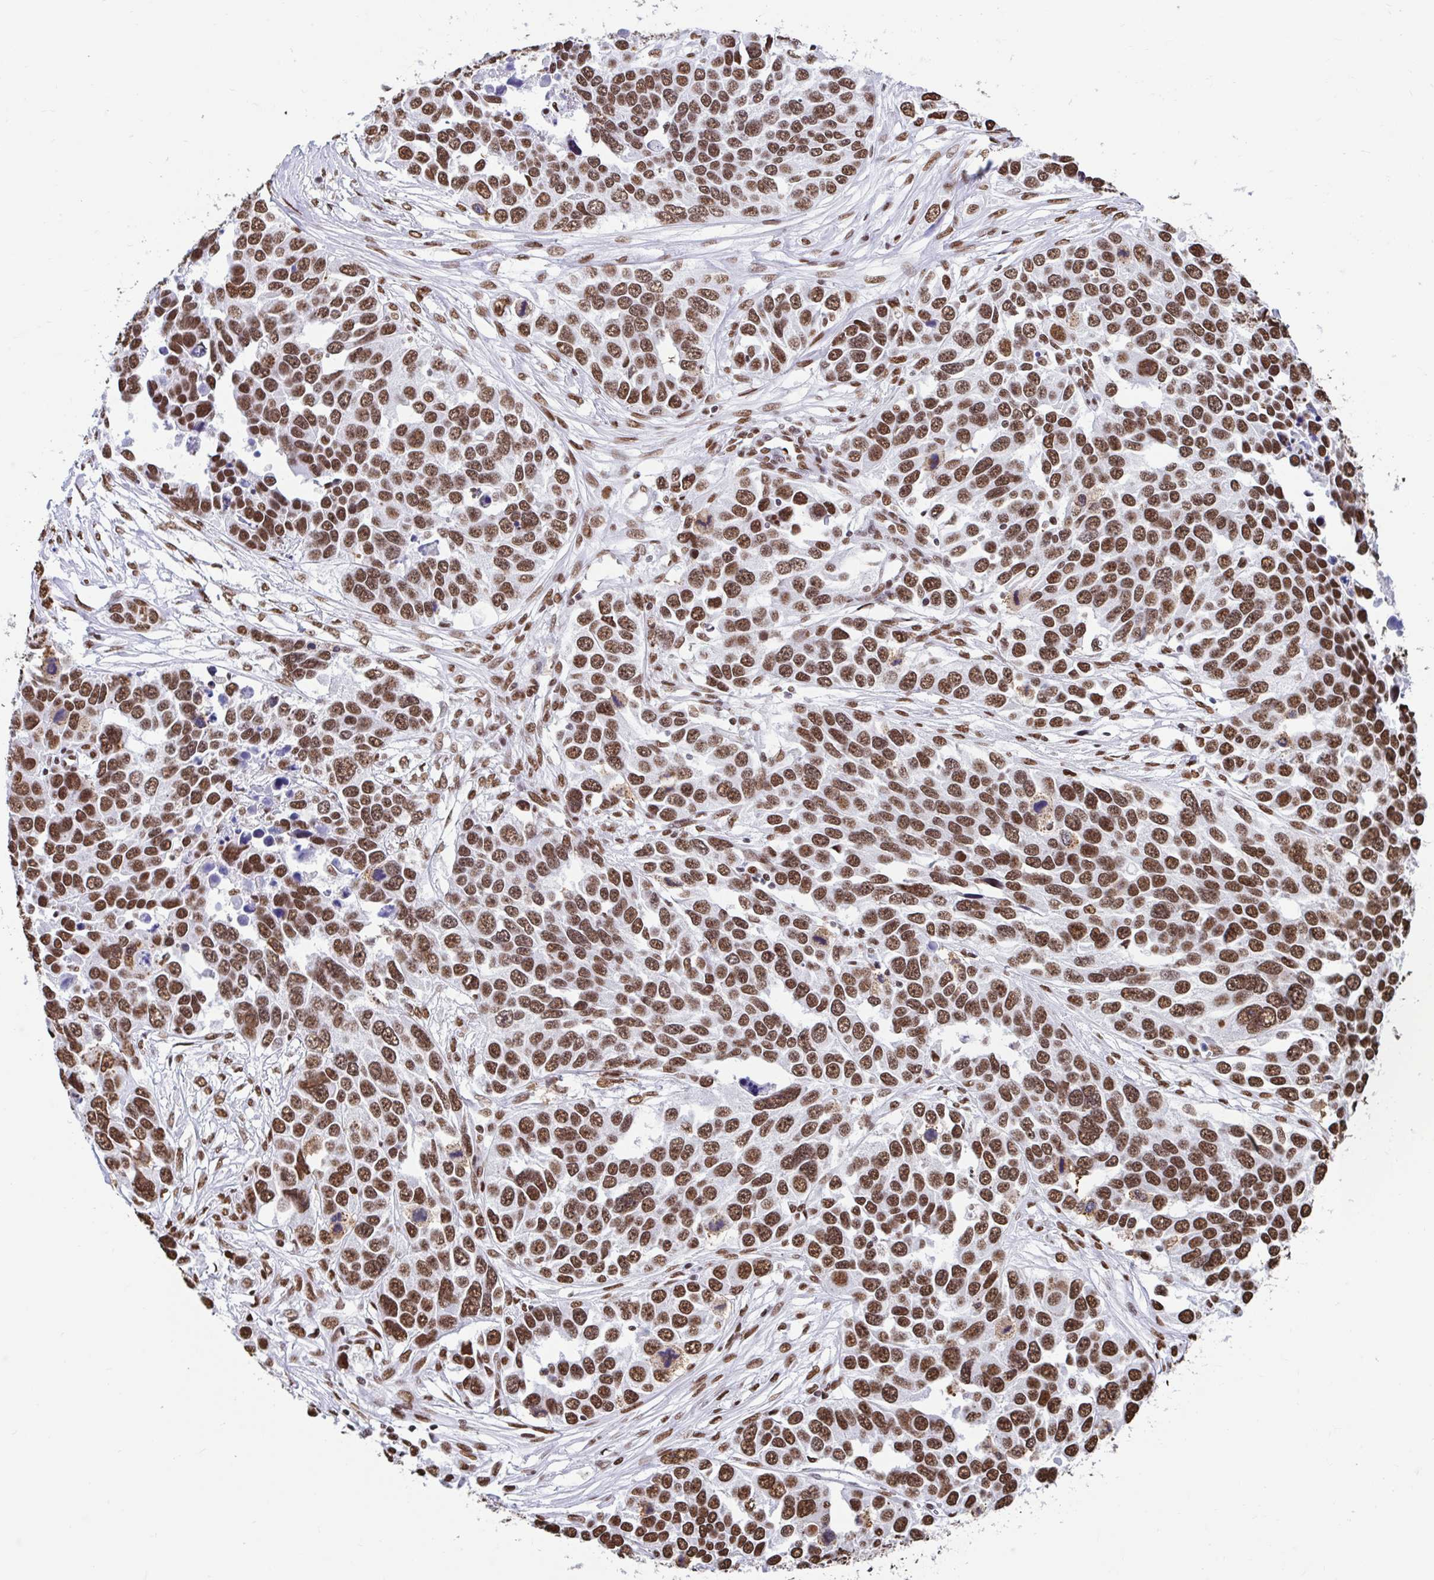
{"staining": {"intensity": "strong", "quantity": ">75%", "location": "nuclear"}, "tissue": "ovarian cancer", "cell_type": "Tumor cells", "image_type": "cancer", "snomed": [{"axis": "morphology", "description": "Cystadenocarcinoma, serous, NOS"}, {"axis": "topography", "description": "Ovary"}], "caption": "Immunohistochemistry (IHC) staining of serous cystadenocarcinoma (ovarian), which displays high levels of strong nuclear staining in about >75% of tumor cells indicating strong nuclear protein expression. The staining was performed using DAB (3,3'-diaminobenzidine) (brown) for protein detection and nuclei were counterstained in hematoxylin (blue).", "gene": "KHDRBS1", "patient": {"sex": "female", "age": 76}}